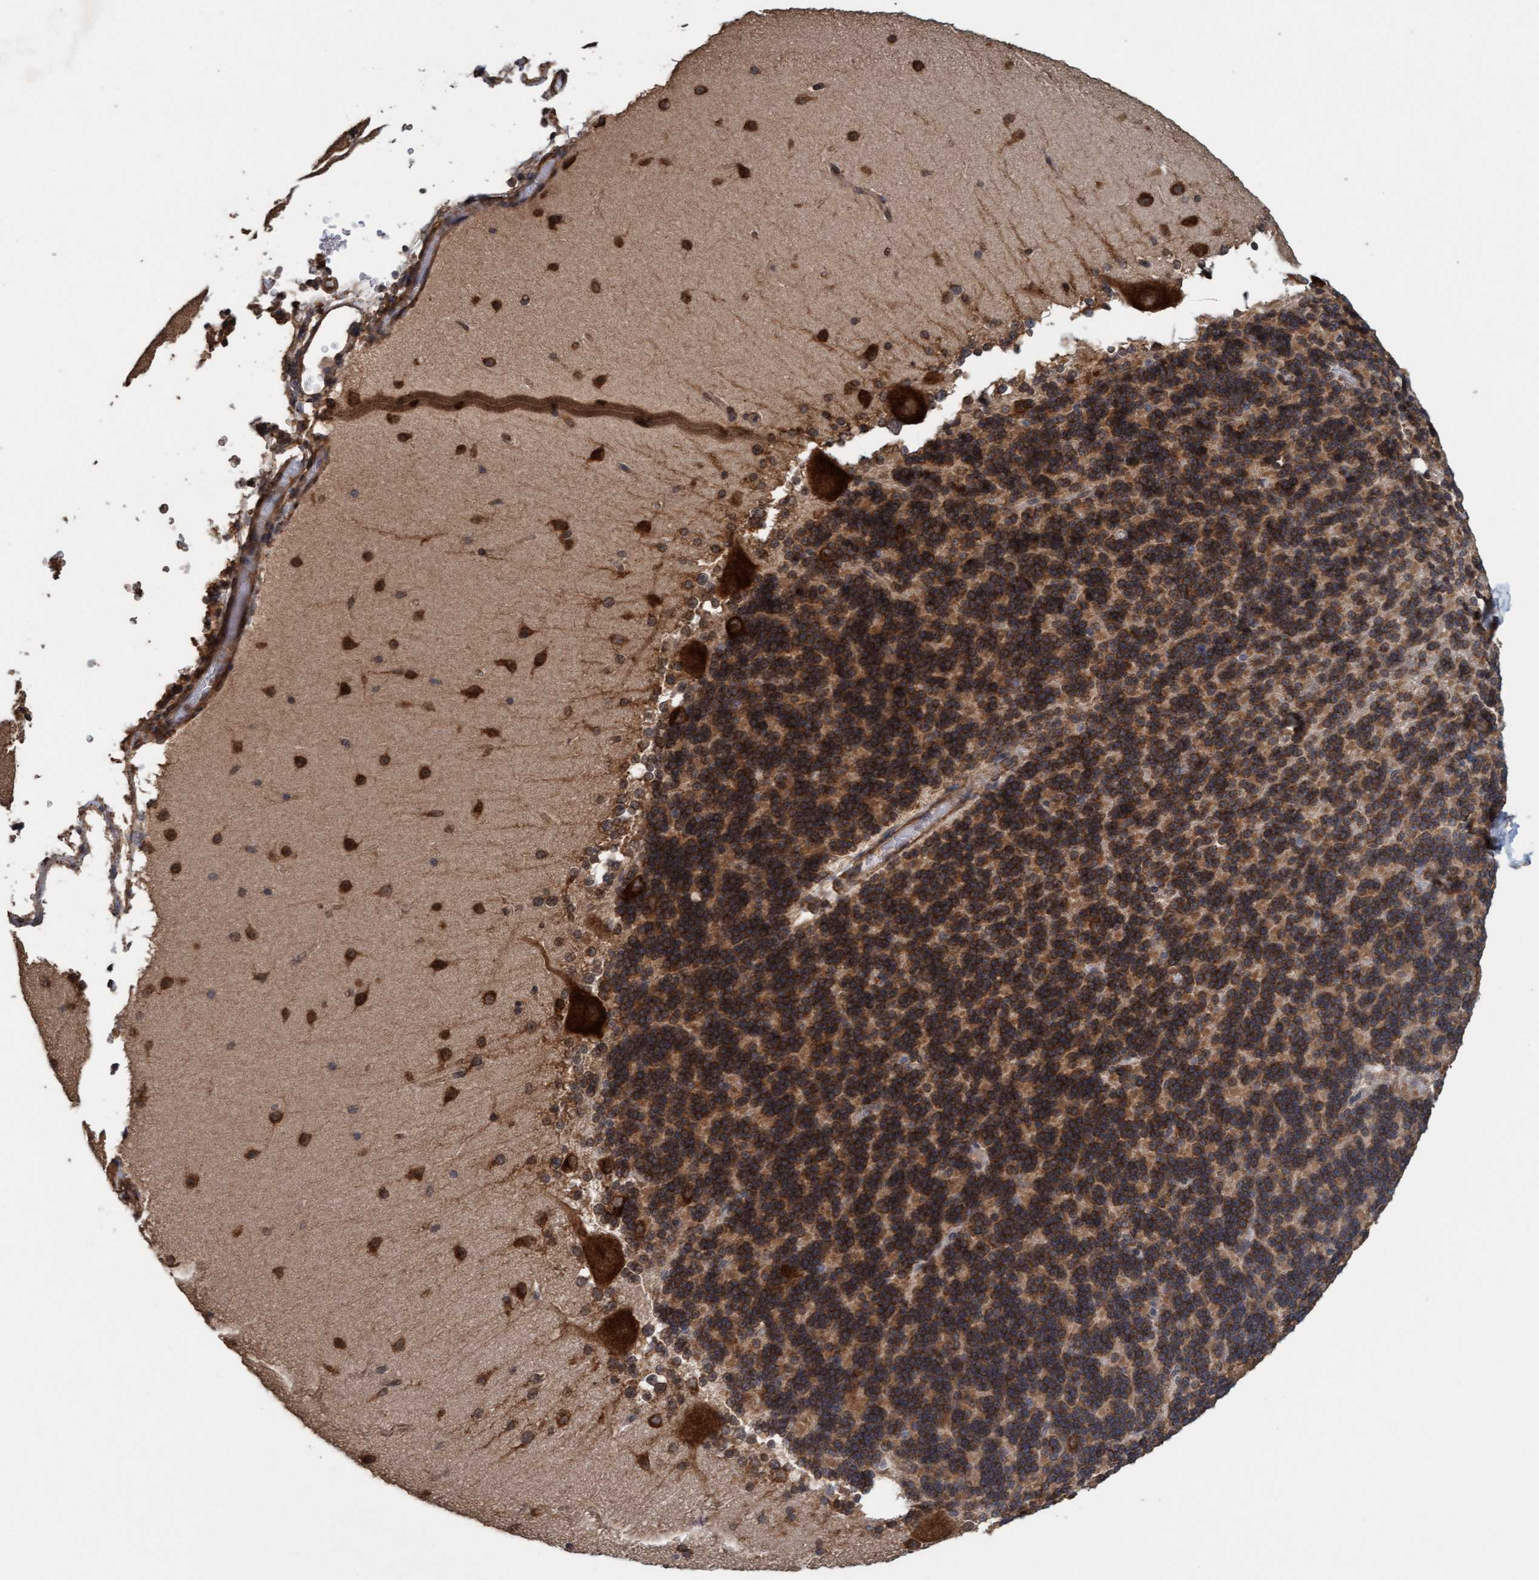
{"staining": {"intensity": "strong", "quantity": ">75%", "location": "cytoplasmic/membranous"}, "tissue": "cerebellum", "cell_type": "Cells in granular layer", "image_type": "normal", "snomed": [{"axis": "morphology", "description": "Normal tissue, NOS"}, {"axis": "topography", "description": "Cerebellum"}], "caption": "A high amount of strong cytoplasmic/membranous expression is identified in approximately >75% of cells in granular layer in normal cerebellum.", "gene": "FXR2", "patient": {"sex": "female", "age": 19}}